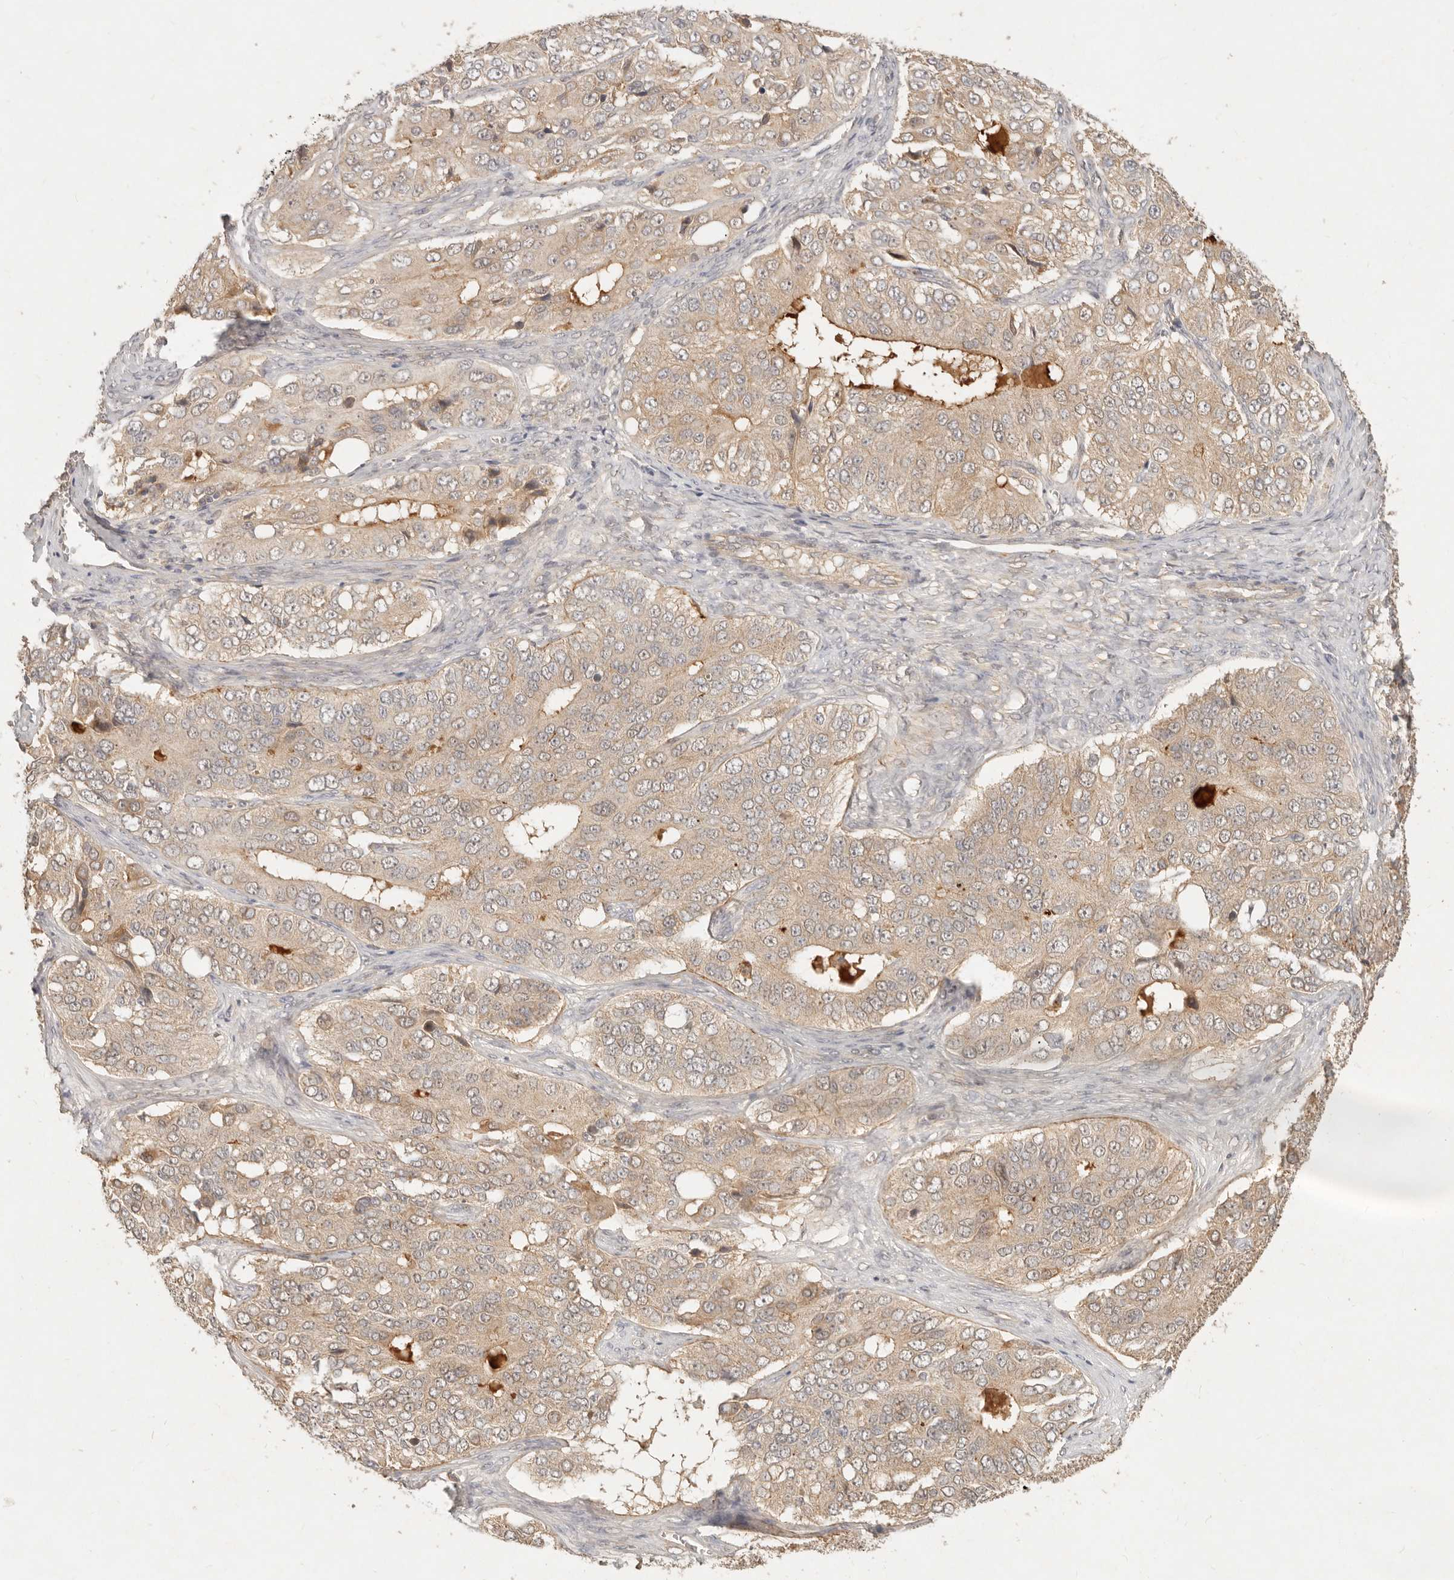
{"staining": {"intensity": "weak", "quantity": "25%-75%", "location": "cytoplasmic/membranous"}, "tissue": "ovarian cancer", "cell_type": "Tumor cells", "image_type": "cancer", "snomed": [{"axis": "morphology", "description": "Carcinoma, endometroid"}, {"axis": "topography", "description": "Ovary"}], "caption": "About 25%-75% of tumor cells in human ovarian cancer display weak cytoplasmic/membranous protein staining as visualized by brown immunohistochemical staining.", "gene": "FREM2", "patient": {"sex": "female", "age": 51}}